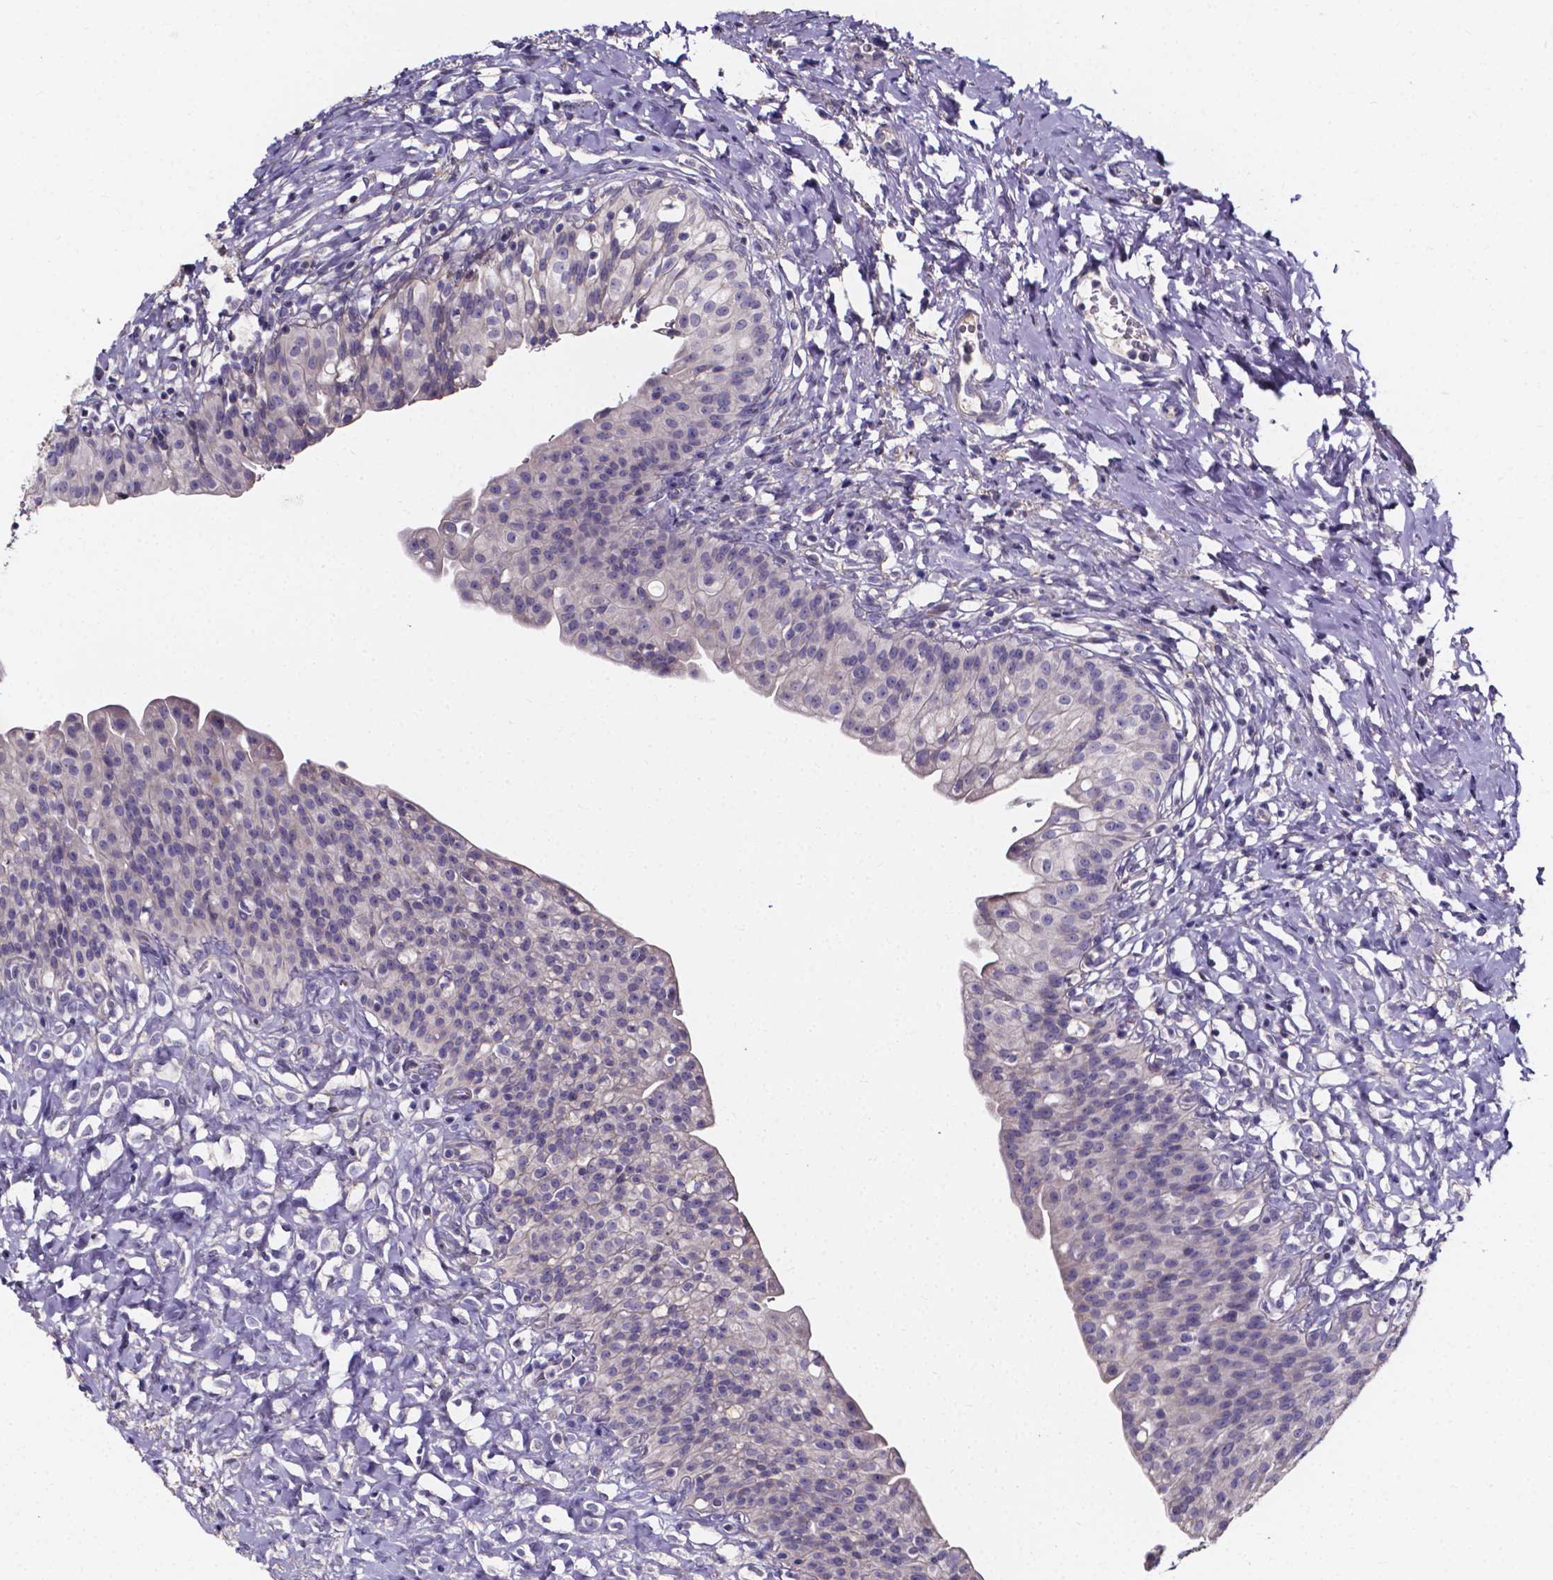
{"staining": {"intensity": "negative", "quantity": "none", "location": "none"}, "tissue": "urinary bladder", "cell_type": "Urothelial cells", "image_type": "normal", "snomed": [{"axis": "morphology", "description": "Normal tissue, NOS"}, {"axis": "topography", "description": "Urinary bladder"}], "caption": "Urothelial cells are negative for brown protein staining in unremarkable urinary bladder. The staining was performed using DAB (3,3'-diaminobenzidine) to visualize the protein expression in brown, while the nuclei were stained in blue with hematoxylin (Magnification: 20x).", "gene": "SPOCD1", "patient": {"sex": "male", "age": 76}}